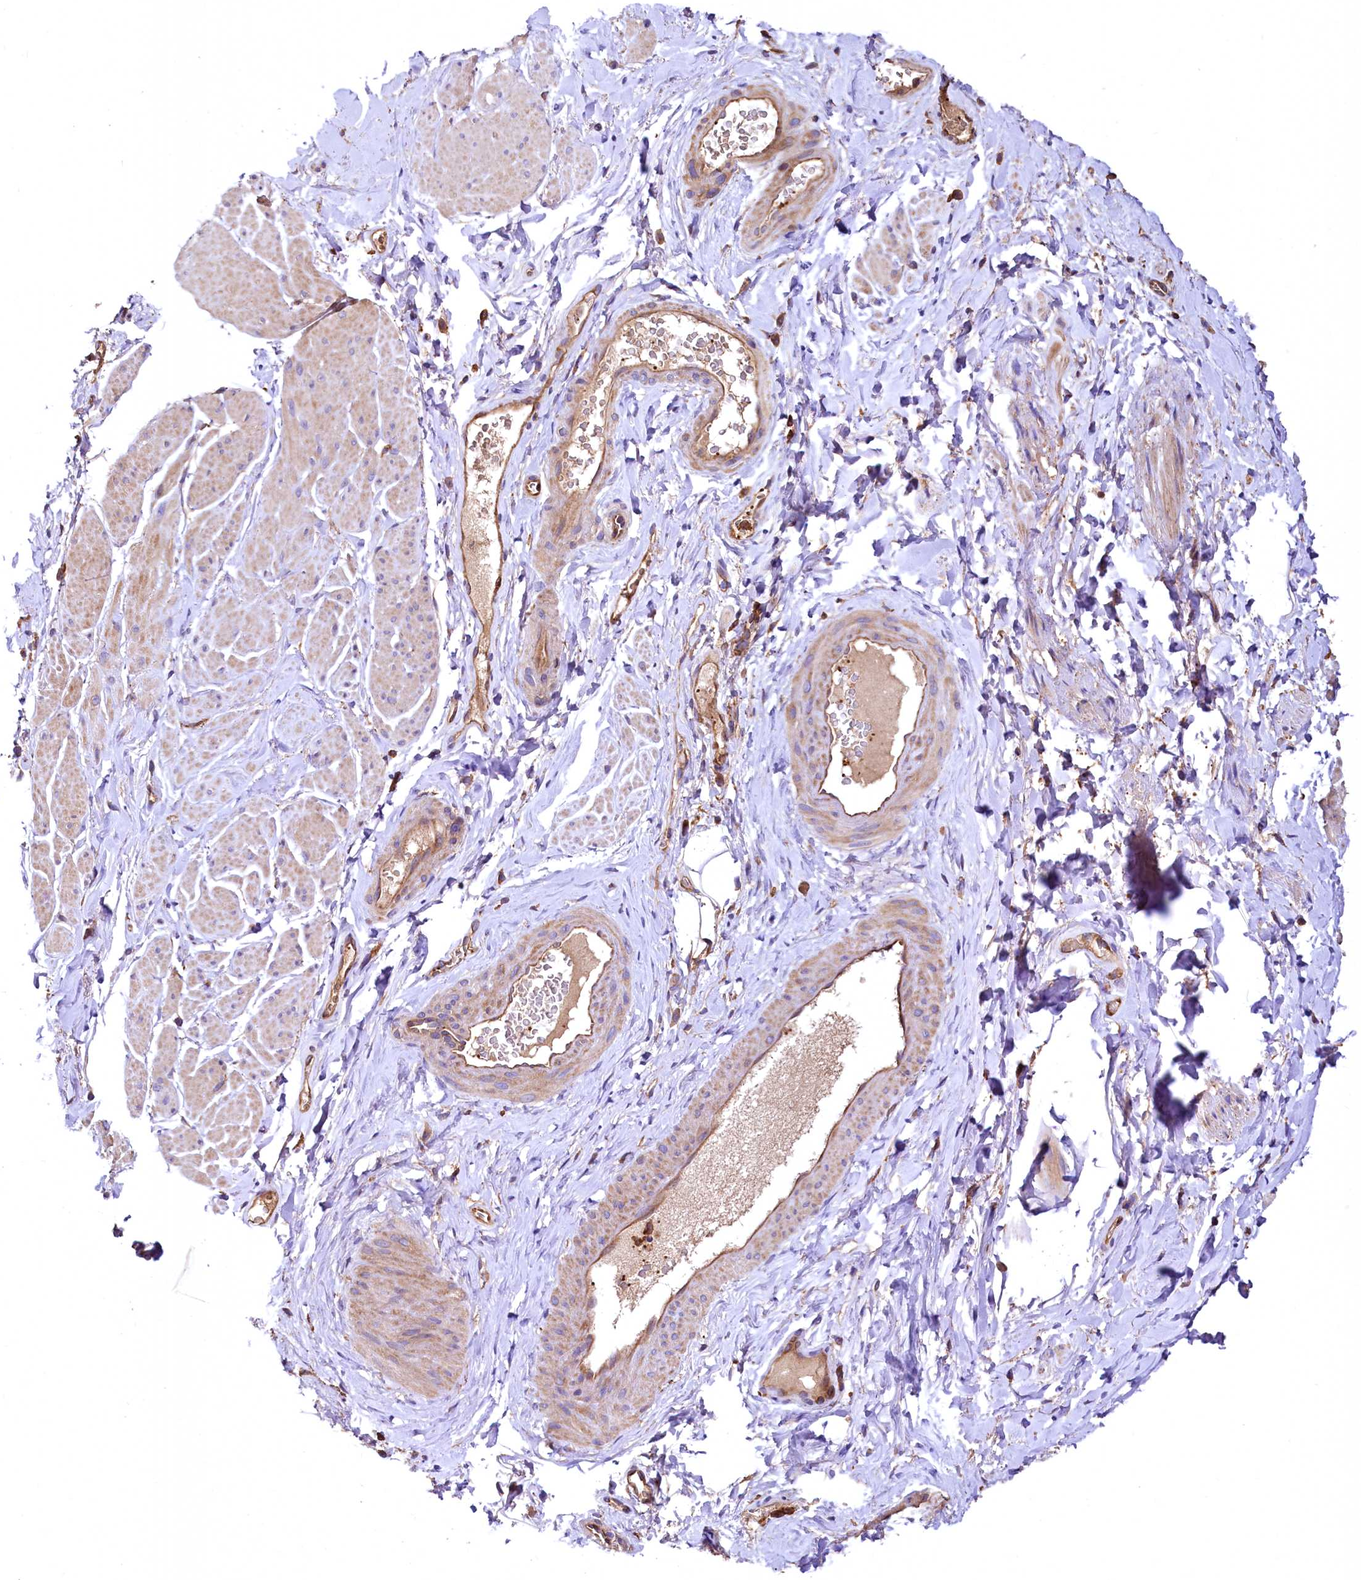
{"staining": {"intensity": "weak", "quantity": ">75%", "location": "cytoplasmic/membranous"}, "tissue": "smooth muscle", "cell_type": "Smooth muscle cells", "image_type": "normal", "snomed": [{"axis": "morphology", "description": "Normal tissue, NOS"}, {"axis": "topography", "description": "Smooth muscle"}, {"axis": "topography", "description": "Peripheral nerve tissue"}], "caption": "IHC of benign smooth muscle reveals low levels of weak cytoplasmic/membranous positivity in about >75% of smooth muscle cells.", "gene": "RARS2", "patient": {"sex": "male", "age": 69}}